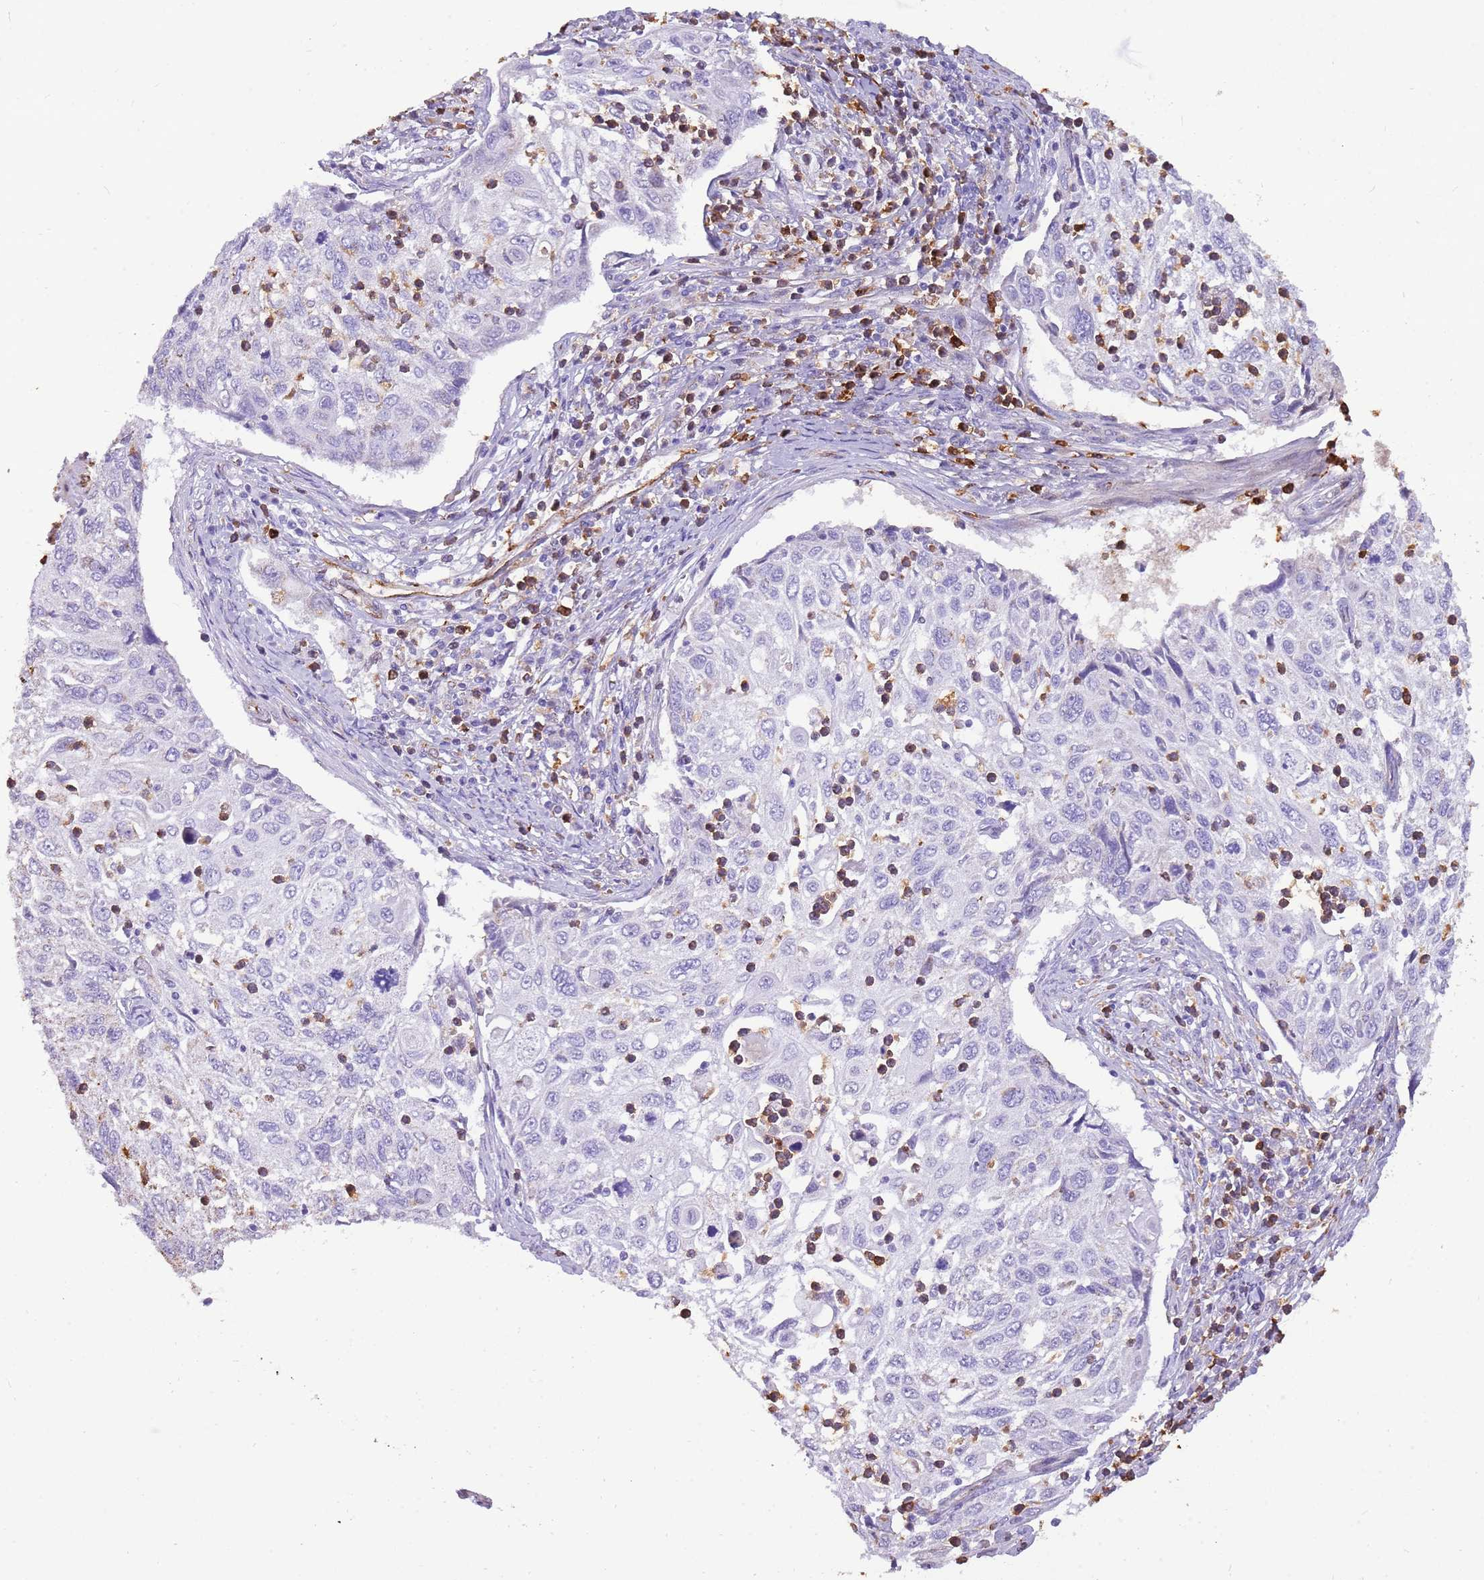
{"staining": {"intensity": "negative", "quantity": "none", "location": "none"}, "tissue": "cervical cancer", "cell_type": "Tumor cells", "image_type": "cancer", "snomed": [{"axis": "morphology", "description": "Squamous cell carcinoma, NOS"}, {"axis": "topography", "description": "Cervix"}], "caption": "Tumor cells are negative for brown protein staining in cervical cancer.", "gene": "PCNX1", "patient": {"sex": "female", "age": 70}}